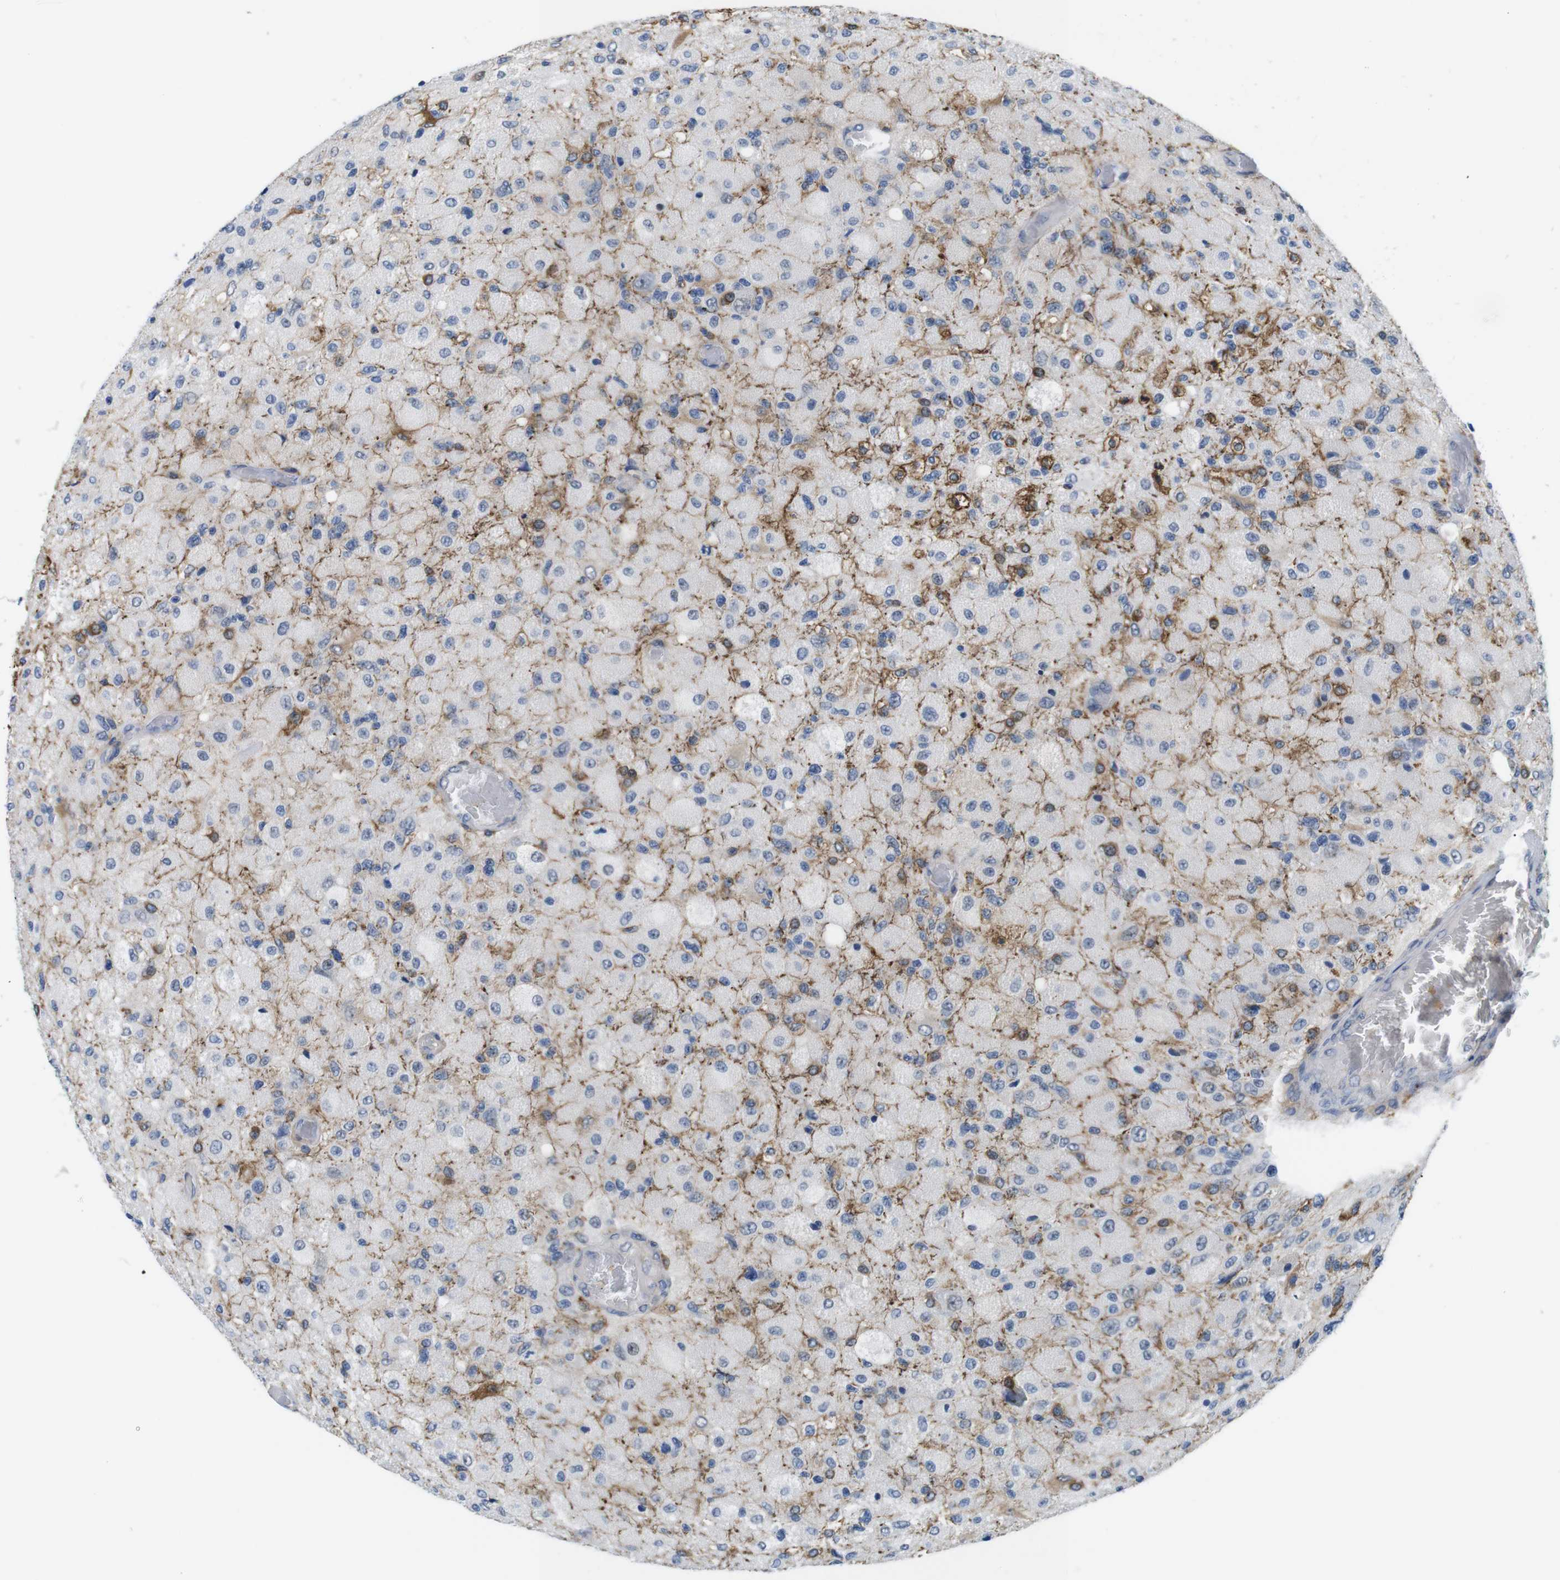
{"staining": {"intensity": "weak", "quantity": "<25%", "location": "cytoplasmic/membranous"}, "tissue": "glioma", "cell_type": "Tumor cells", "image_type": "cancer", "snomed": [{"axis": "morphology", "description": "Normal tissue, NOS"}, {"axis": "morphology", "description": "Glioma, malignant, High grade"}, {"axis": "topography", "description": "Cerebral cortex"}], "caption": "This is an immunohistochemistry (IHC) photomicrograph of high-grade glioma (malignant). There is no expression in tumor cells.", "gene": "CD300C", "patient": {"sex": "male", "age": 77}}